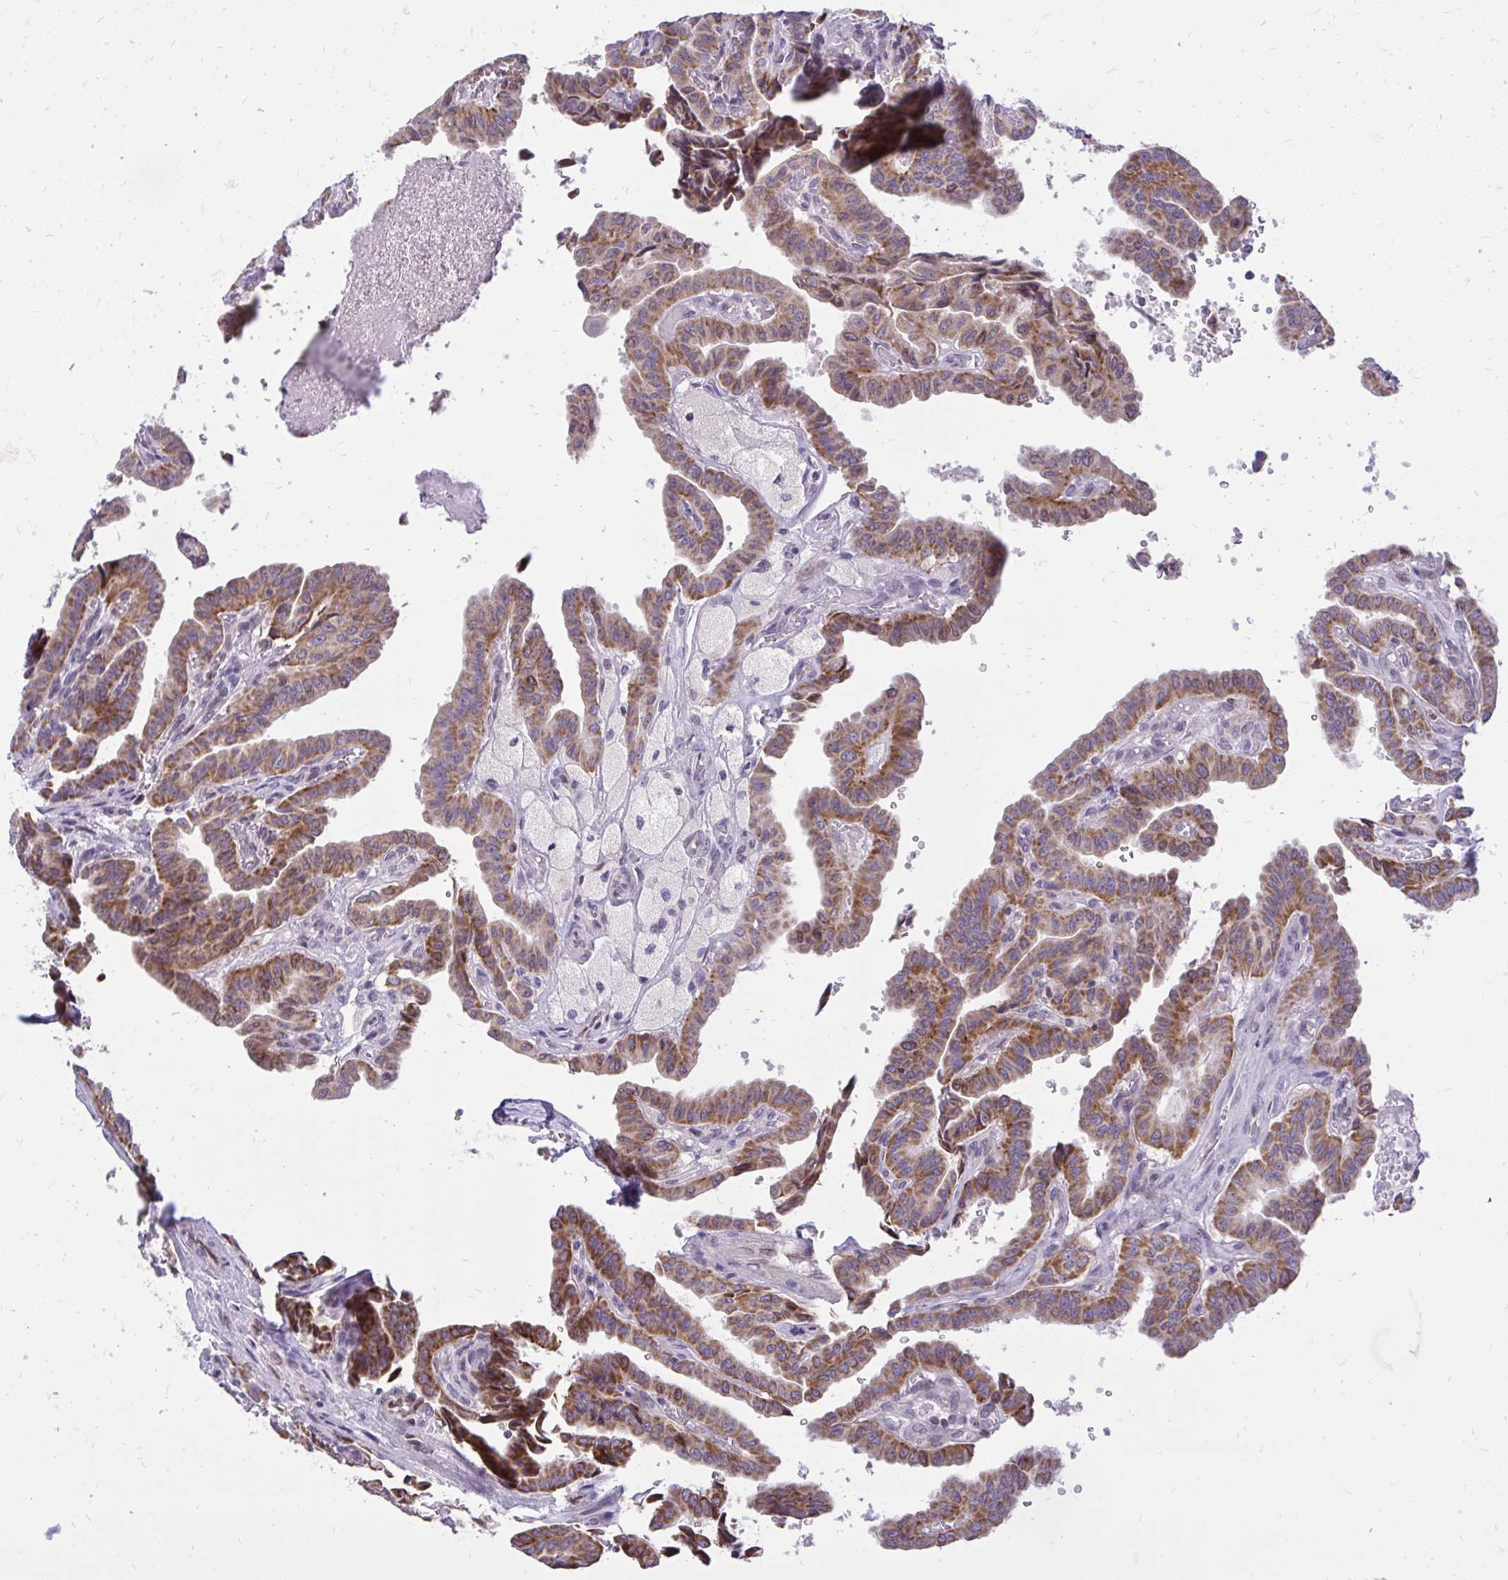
{"staining": {"intensity": "moderate", "quantity": ">75%", "location": "cytoplasmic/membranous"}, "tissue": "thyroid cancer", "cell_type": "Tumor cells", "image_type": "cancer", "snomed": [{"axis": "morphology", "description": "Papillary adenocarcinoma, NOS"}, {"axis": "topography", "description": "Thyroid gland"}], "caption": "Immunohistochemistry (IHC) (DAB) staining of human thyroid papillary adenocarcinoma reveals moderate cytoplasmic/membranous protein expression in about >75% of tumor cells.", "gene": "RPS6KA2", "patient": {"sex": "male", "age": 87}}